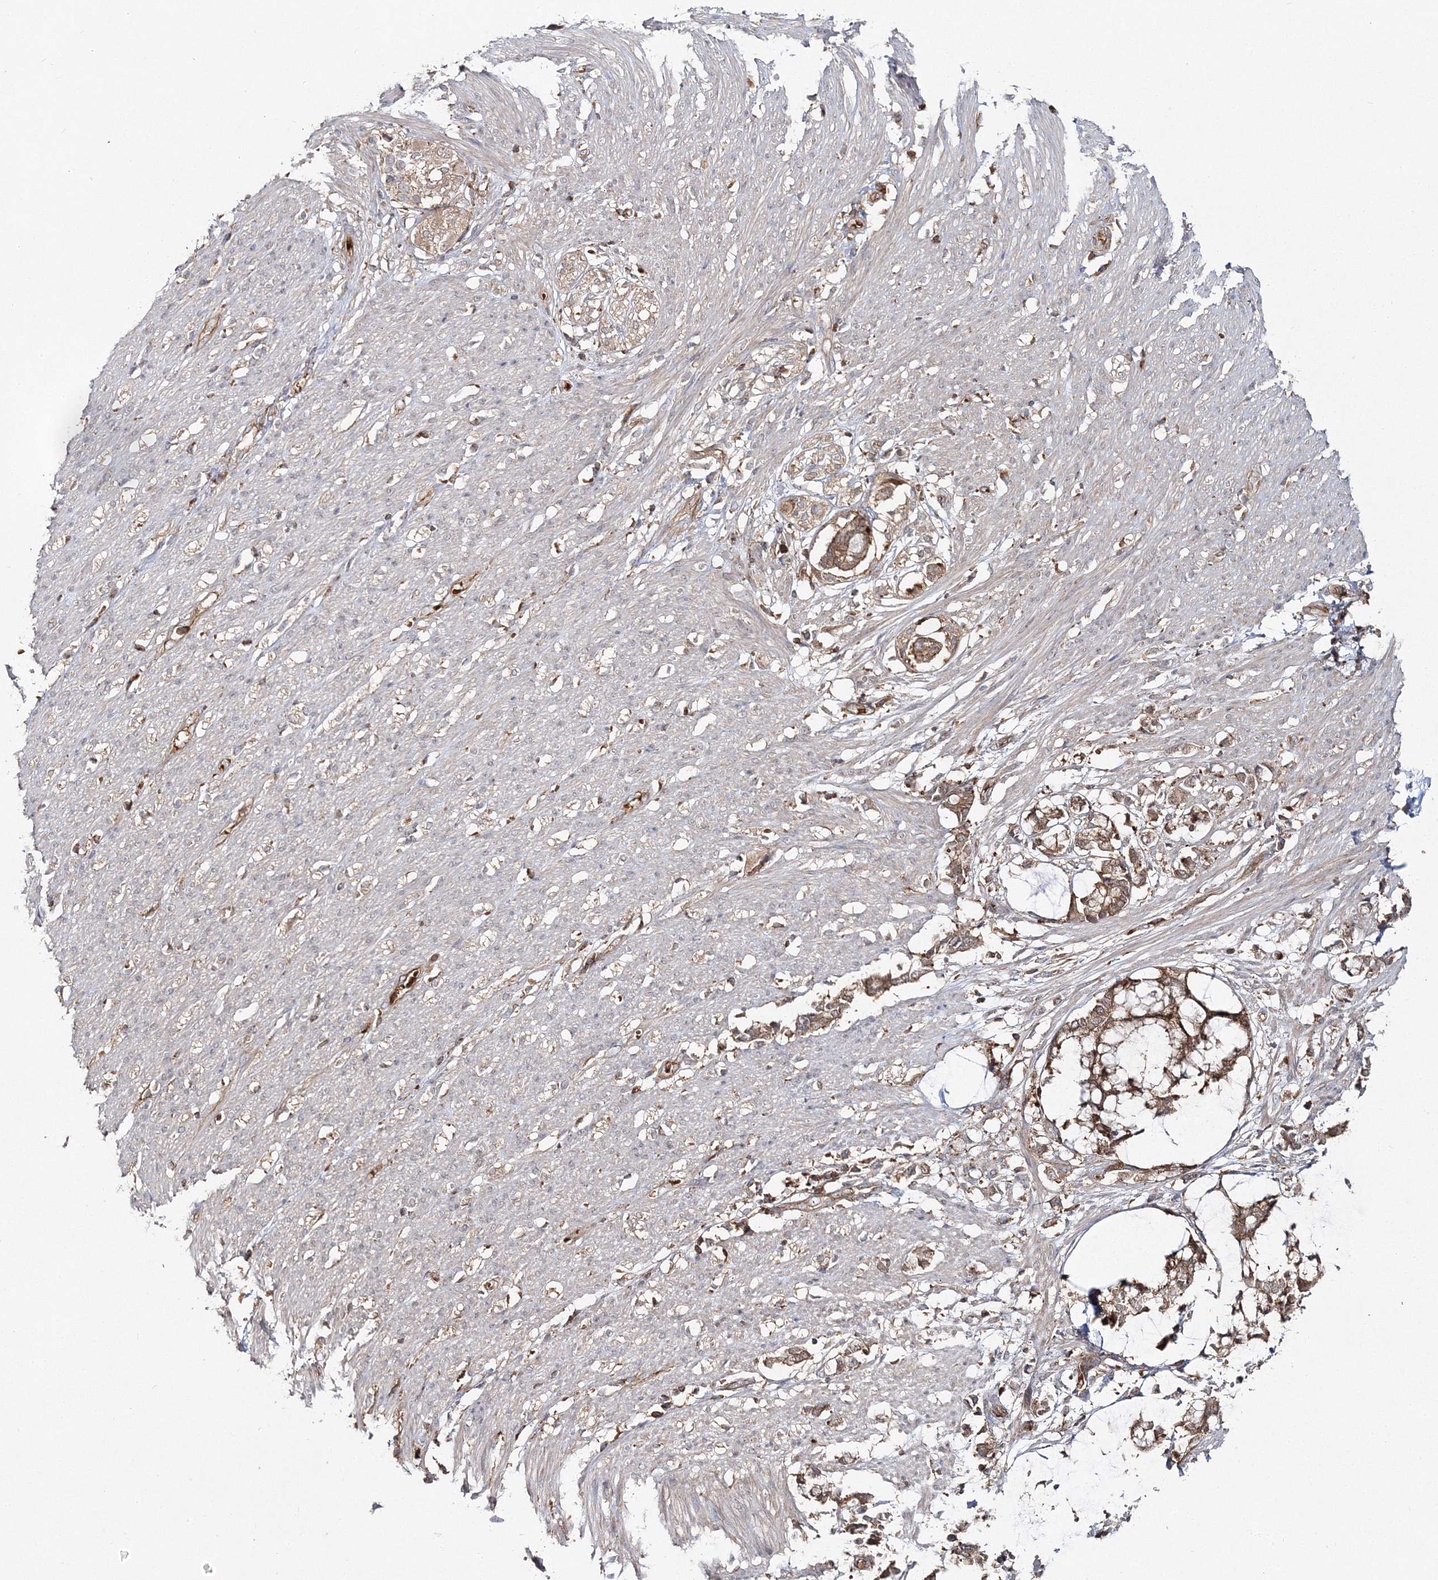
{"staining": {"intensity": "weak", "quantity": "<25%", "location": "cytoplasmic/membranous"}, "tissue": "smooth muscle", "cell_type": "Smooth muscle cells", "image_type": "normal", "snomed": [{"axis": "morphology", "description": "Normal tissue, NOS"}, {"axis": "morphology", "description": "Adenocarcinoma, NOS"}, {"axis": "topography", "description": "Colon"}, {"axis": "topography", "description": "Peripheral nerve tissue"}], "caption": "Immunohistochemistry of normal smooth muscle demonstrates no staining in smooth muscle cells.", "gene": "PCBD2", "patient": {"sex": "male", "age": 14}}